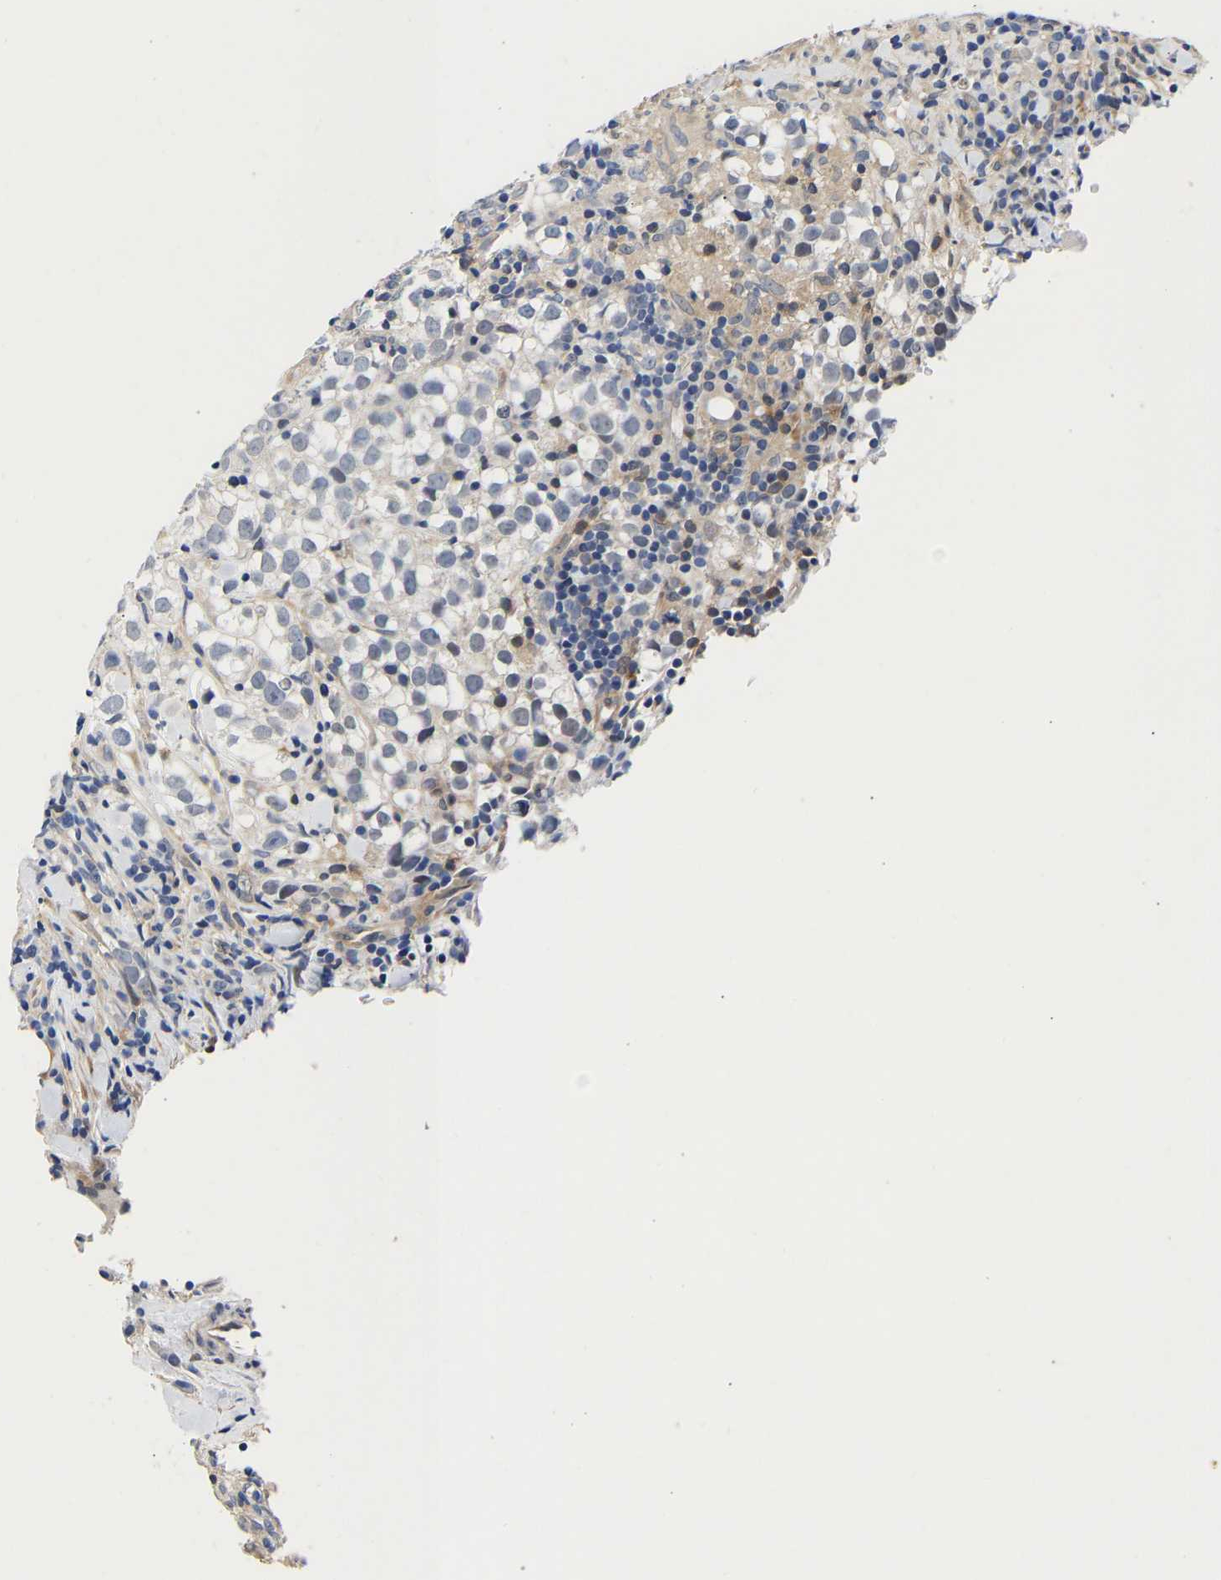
{"staining": {"intensity": "negative", "quantity": "none", "location": "none"}, "tissue": "testis cancer", "cell_type": "Tumor cells", "image_type": "cancer", "snomed": [{"axis": "morphology", "description": "Seminoma, NOS"}, {"axis": "morphology", "description": "Carcinoma, Embryonal, NOS"}, {"axis": "topography", "description": "Testis"}], "caption": "DAB (3,3'-diaminobenzidine) immunohistochemical staining of human seminoma (testis) reveals no significant expression in tumor cells.", "gene": "CCDC6", "patient": {"sex": "male", "age": 36}}